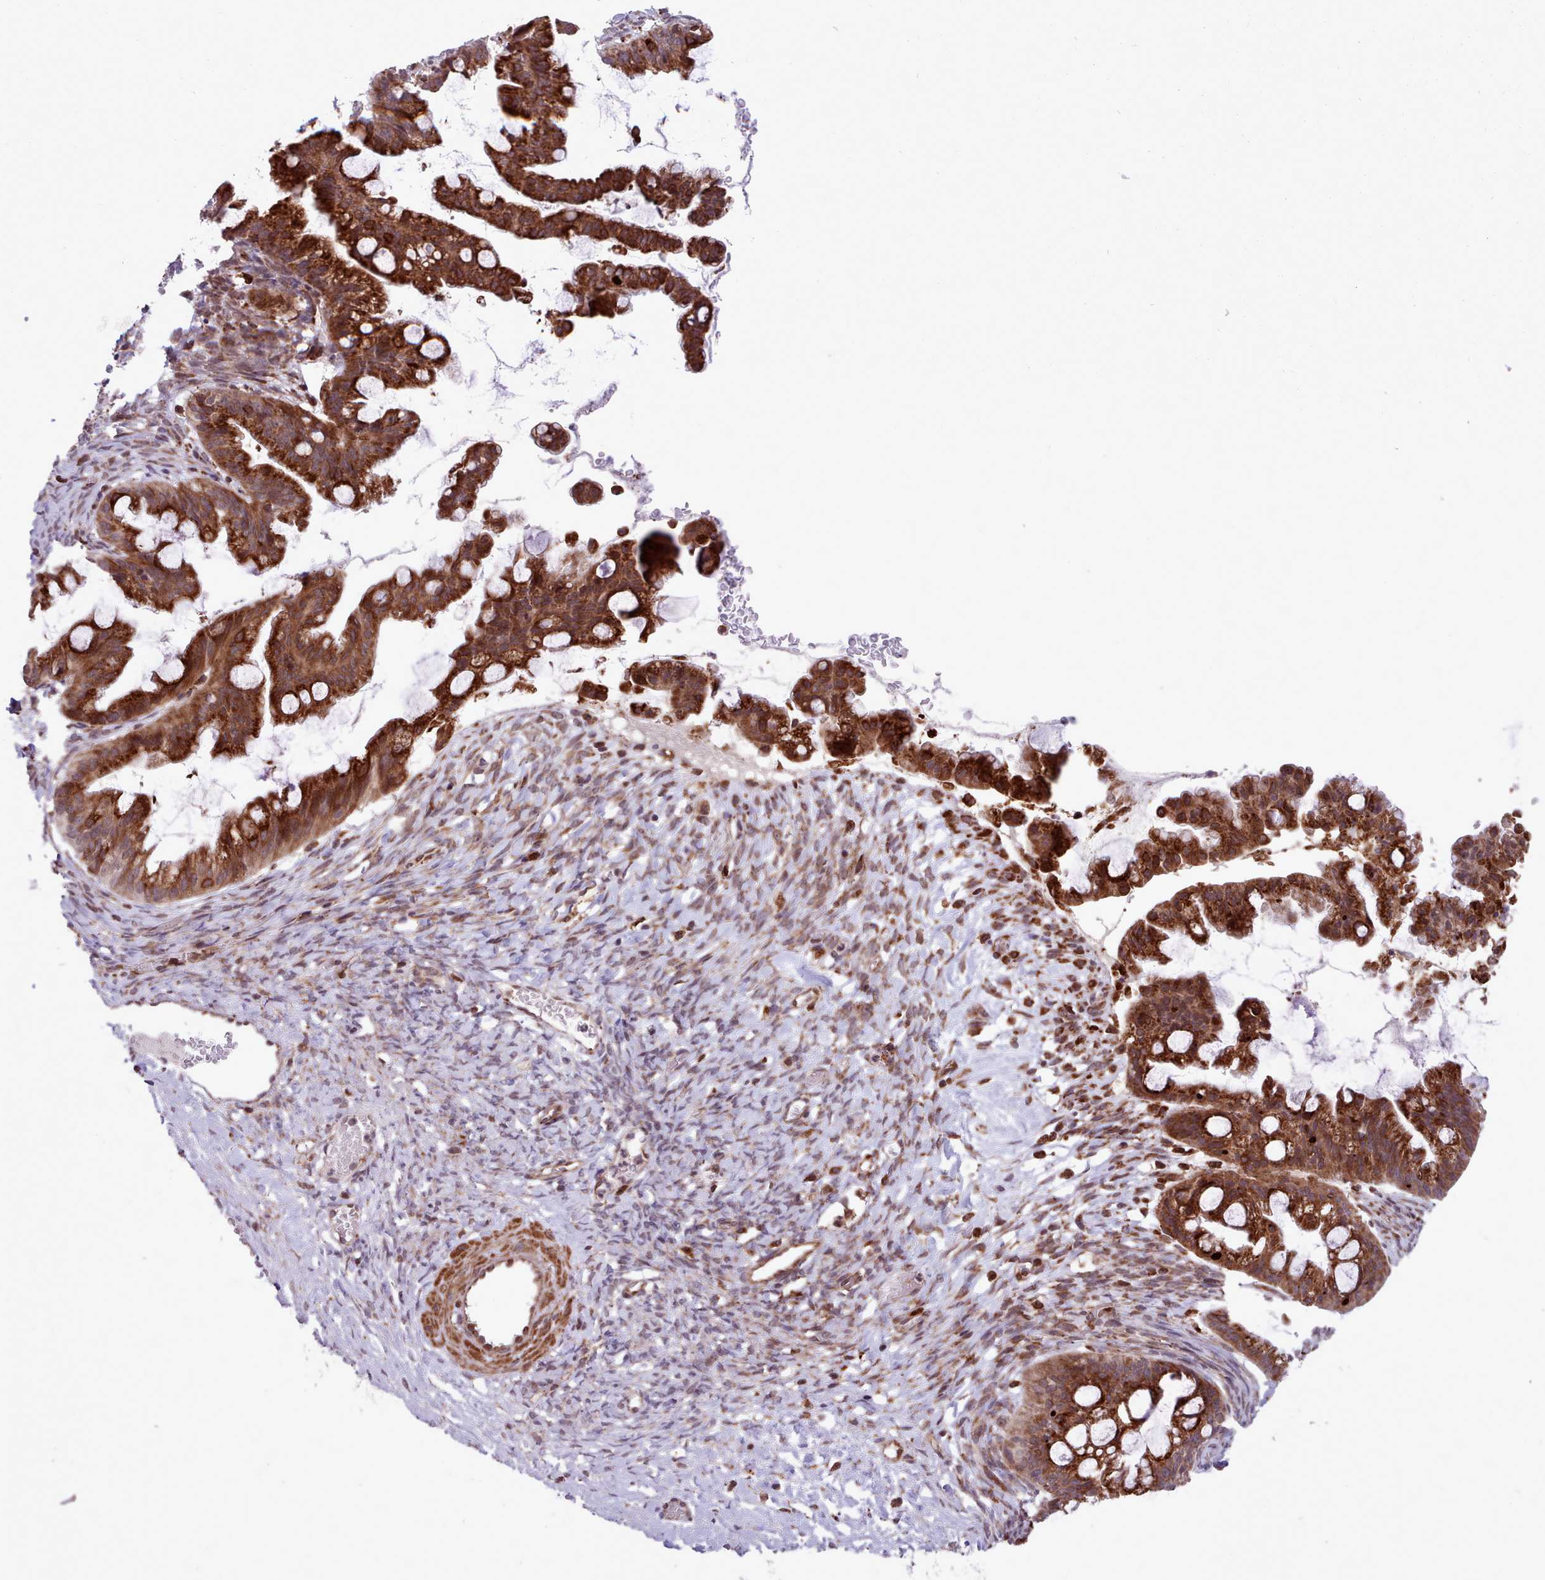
{"staining": {"intensity": "strong", "quantity": ">75%", "location": "cytoplasmic/membranous"}, "tissue": "ovarian cancer", "cell_type": "Tumor cells", "image_type": "cancer", "snomed": [{"axis": "morphology", "description": "Cystadenocarcinoma, mucinous, NOS"}, {"axis": "topography", "description": "Ovary"}], "caption": "This photomicrograph displays immunohistochemistry staining of ovarian mucinous cystadenocarcinoma, with high strong cytoplasmic/membranous expression in about >75% of tumor cells.", "gene": "TTLL3", "patient": {"sex": "female", "age": 73}}